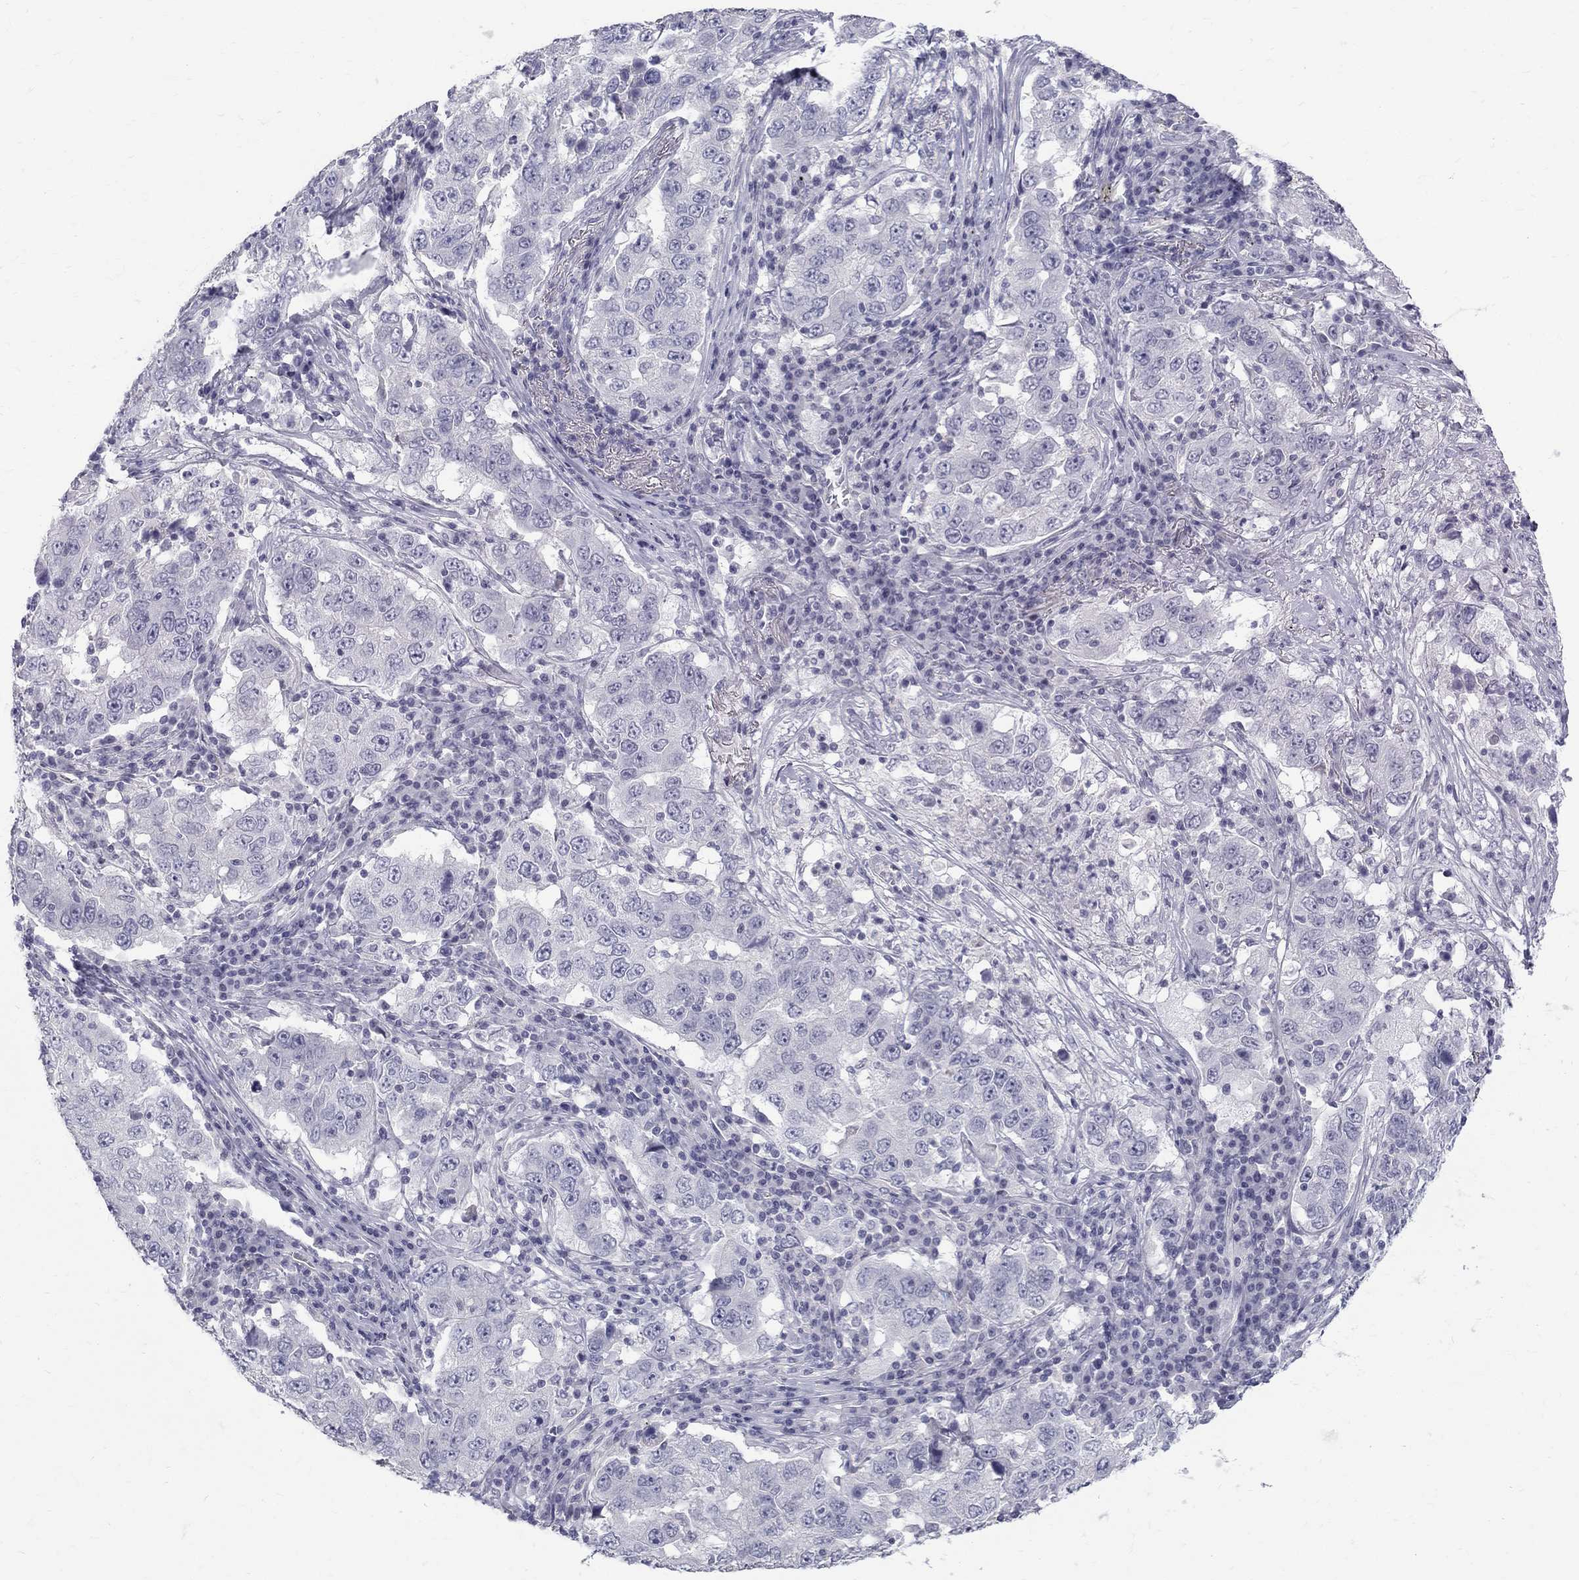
{"staining": {"intensity": "negative", "quantity": "none", "location": "none"}, "tissue": "lung cancer", "cell_type": "Tumor cells", "image_type": "cancer", "snomed": [{"axis": "morphology", "description": "Adenocarcinoma, NOS"}, {"axis": "topography", "description": "Lung"}], "caption": "This is an immunohistochemistry photomicrograph of lung cancer (adenocarcinoma). There is no positivity in tumor cells.", "gene": "MAGEB6", "patient": {"sex": "male", "age": 73}}